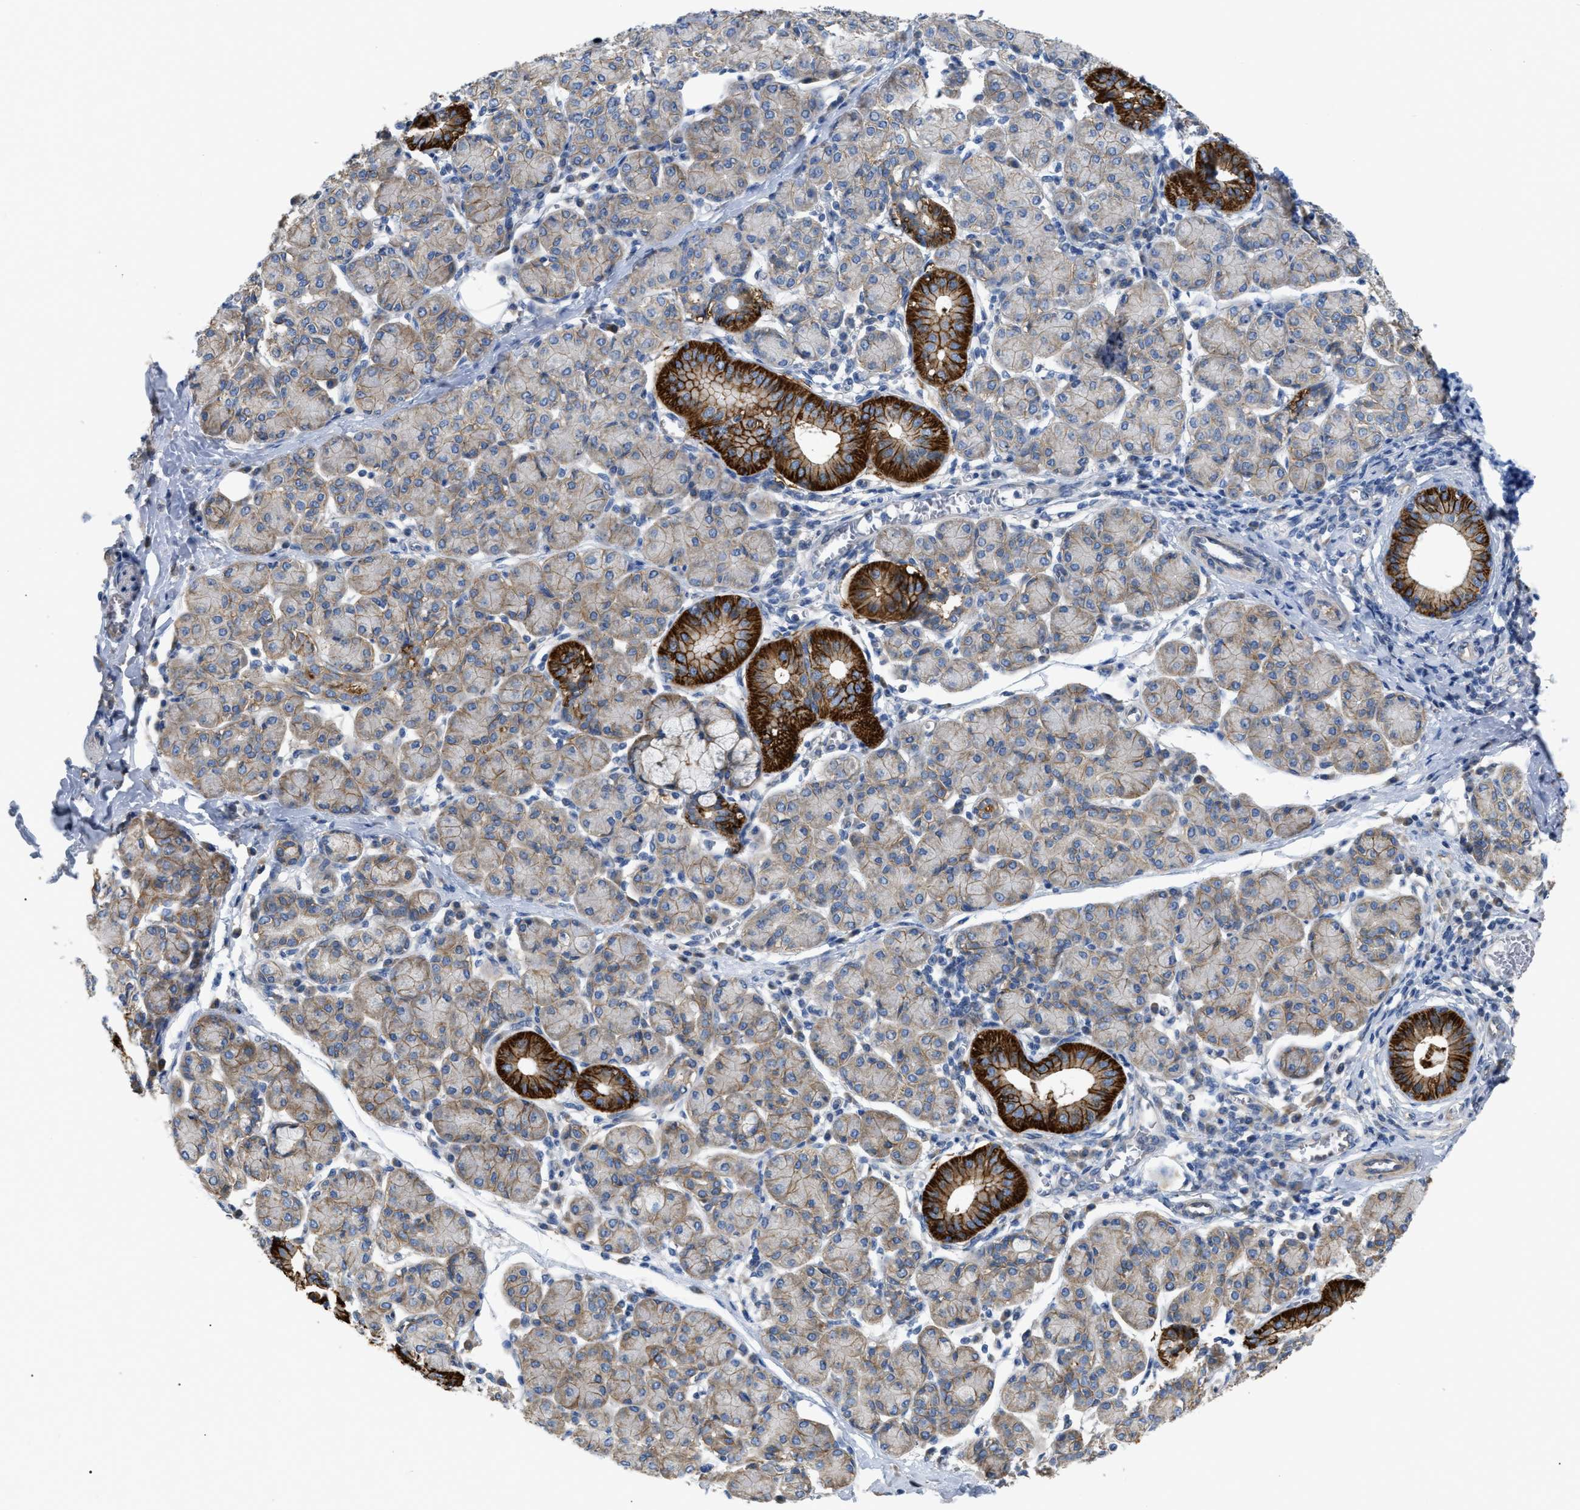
{"staining": {"intensity": "strong", "quantity": "25%-75%", "location": "cytoplasmic/membranous"}, "tissue": "salivary gland", "cell_type": "Glandular cells", "image_type": "normal", "snomed": [{"axis": "morphology", "description": "Normal tissue, NOS"}, {"axis": "morphology", "description": "Inflammation, NOS"}, {"axis": "topography", "description": "Lymph node"}, {"axis": "topography", "description": "Salivary gland"}], "caption": "Immunohistochemical staining of unremarkable salivary gland exhibits strong cytoplasmic/membranous protein expression in approximately 25%-75% of glandular cells.", "gene": "DHX58", "patient": {"sex": "male", "age": 3}}